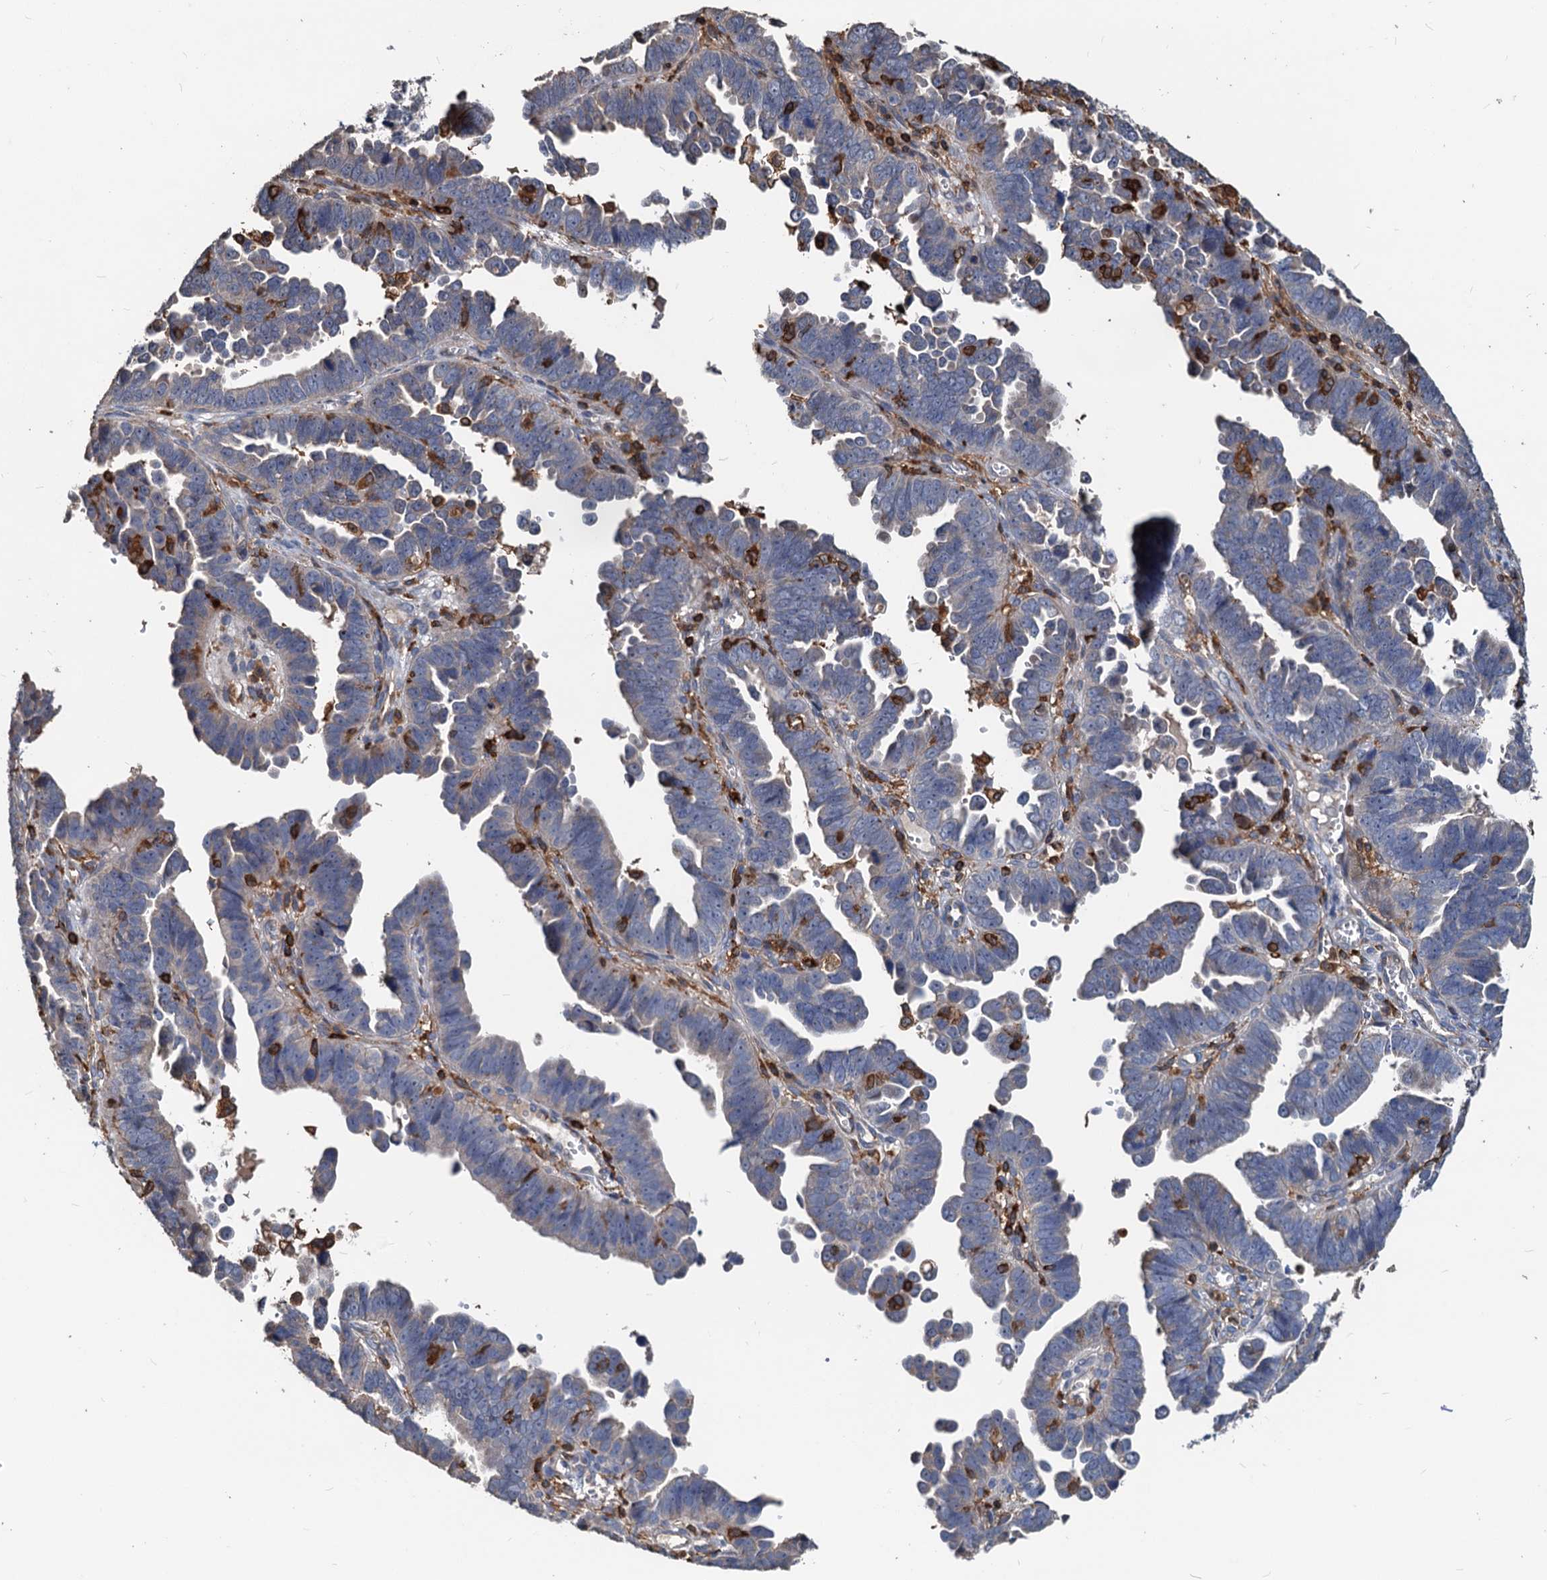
{"staining": {"intensity": "negative", "quantity": "none", "location": "none"}, "tissue": "endometrial cancer", "cell_type": "Tumor cells", "image_type": "cancer", "snomed": [{"axis": "morphology", "description": "Adenocarcinoma, NOS"}, {"axis": "topography", "description": "Endometrium"}], "caption": "This is an immunohistochemistry photomicrograph of endometrial cancer. There is no staining in tumor cells.", "gene": "LCP2", "patient": {"sex": "female", "age": 75}}